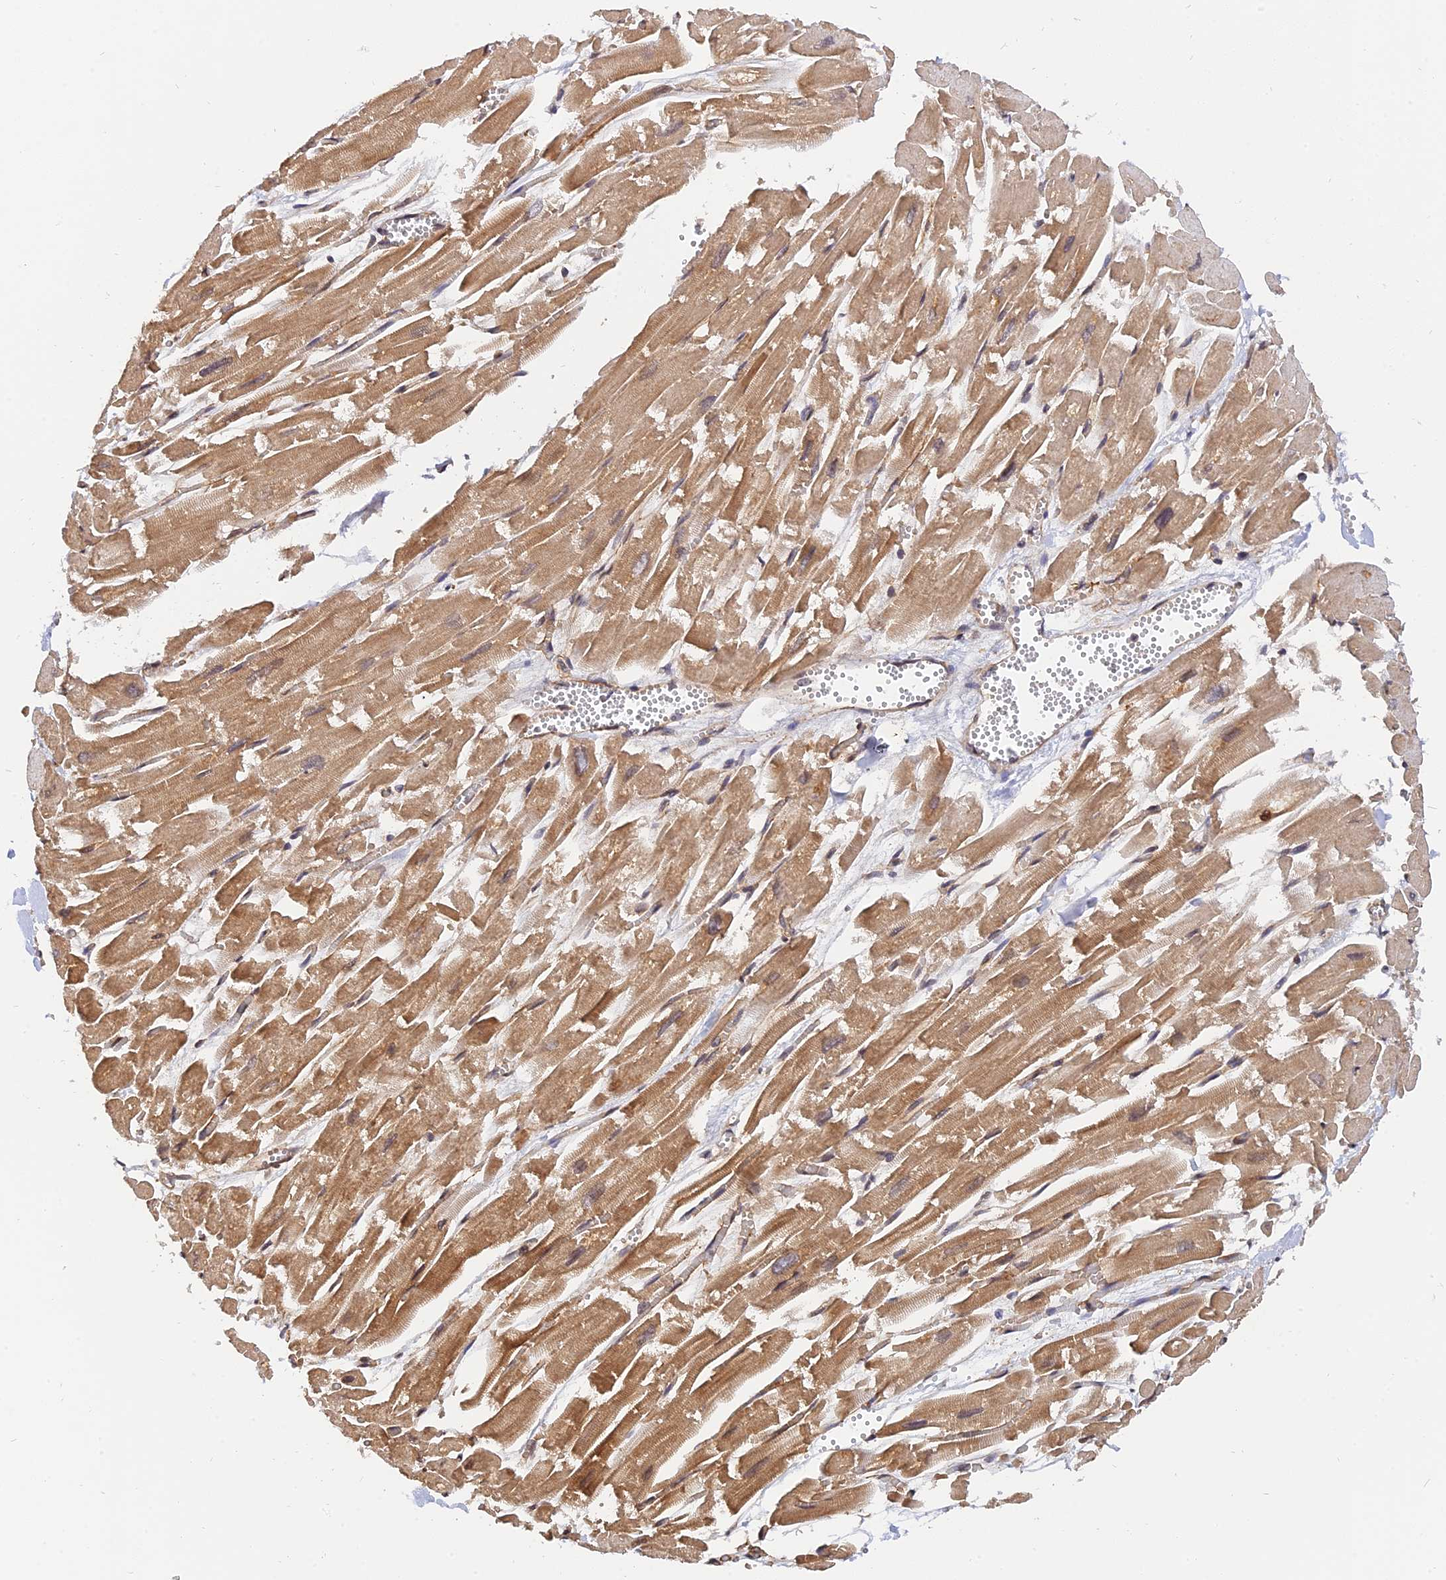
{"staining": {"intensity": "moderate", "quantity": ">75%", "location": "cytoplasmic/membranous"}, "tissue": "heart muscle", "cell_type": "Cardiomyocytes", "image_type": "normal", "snomed": [{"axis": "morphology", "description": "Normal tissue, NOS"}, {"axis": "topography", "description": "Heart"}], "caption": "High-magnification brightfield microscopy of unremarkable heart muscle stained with DAB (brown) and counterstained with hematoxylin (blue). cardiomyocytes exhibit moderate cytoplasmic/membranous expression is present in approximately>75% of cells. (IHC, brightfield microscopy, high magnification).", "gene": "WDR41", "patient": {"sex": "male", "age": 54}}